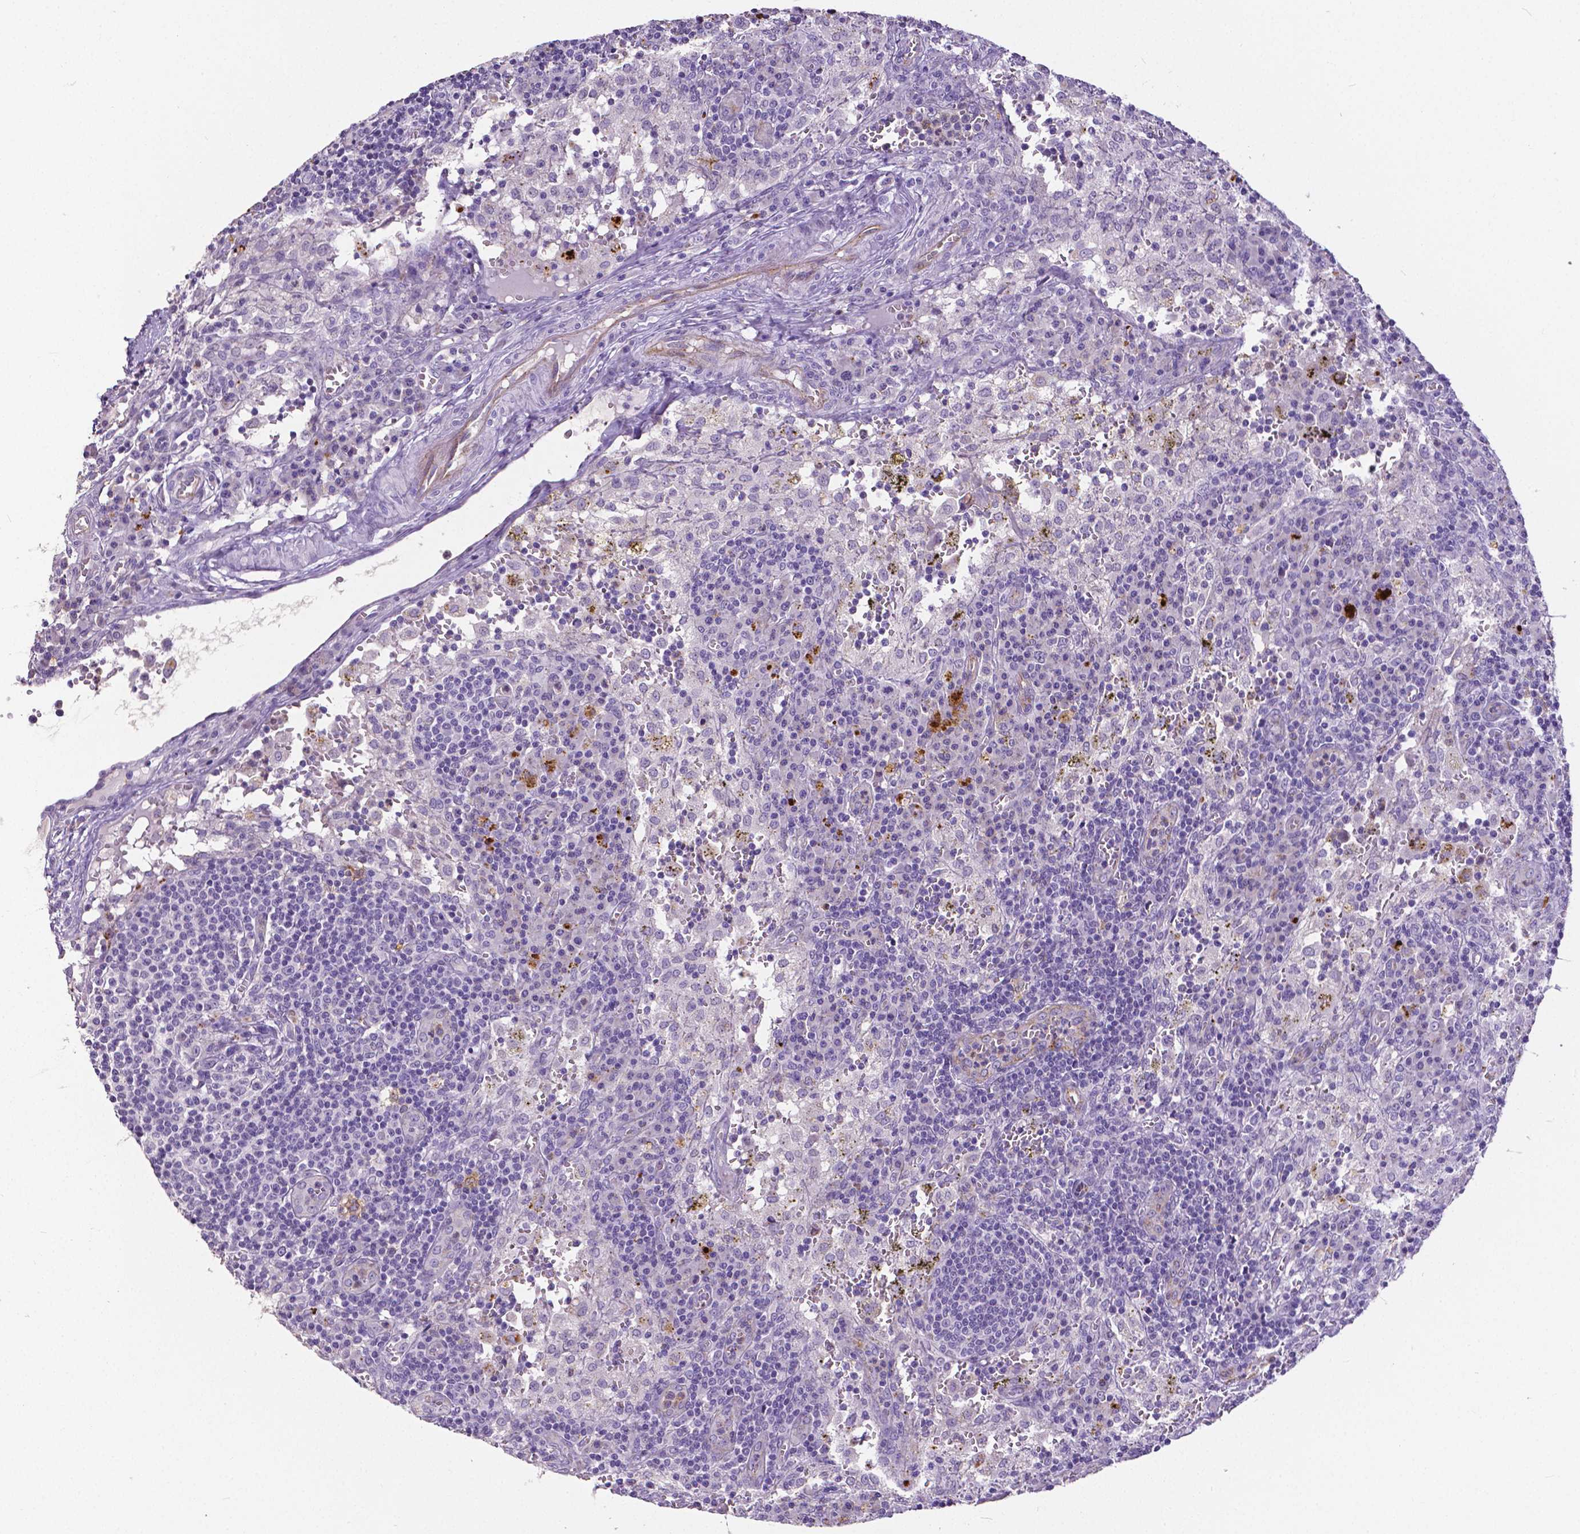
{"staining": {"intensity": "negative", "quantity": "none", "location": "none"}, "tissue": "lymph node", "cell_type": "Germinal center cells", "image_type": "normal", "snomed": [{"axis": "morphology", "description": "Normal tissue, NOS"}, {"axis": "topography", "description": "Lymph node"}], "caption": "High power microscopy histopathology image of an immunohistochemistry (IHC) micrograph of normal lymph node, revealing no significant positivity in germinal center cells.", "gene": "OCLN", "patient": {"sex": "male", "age": 62}}